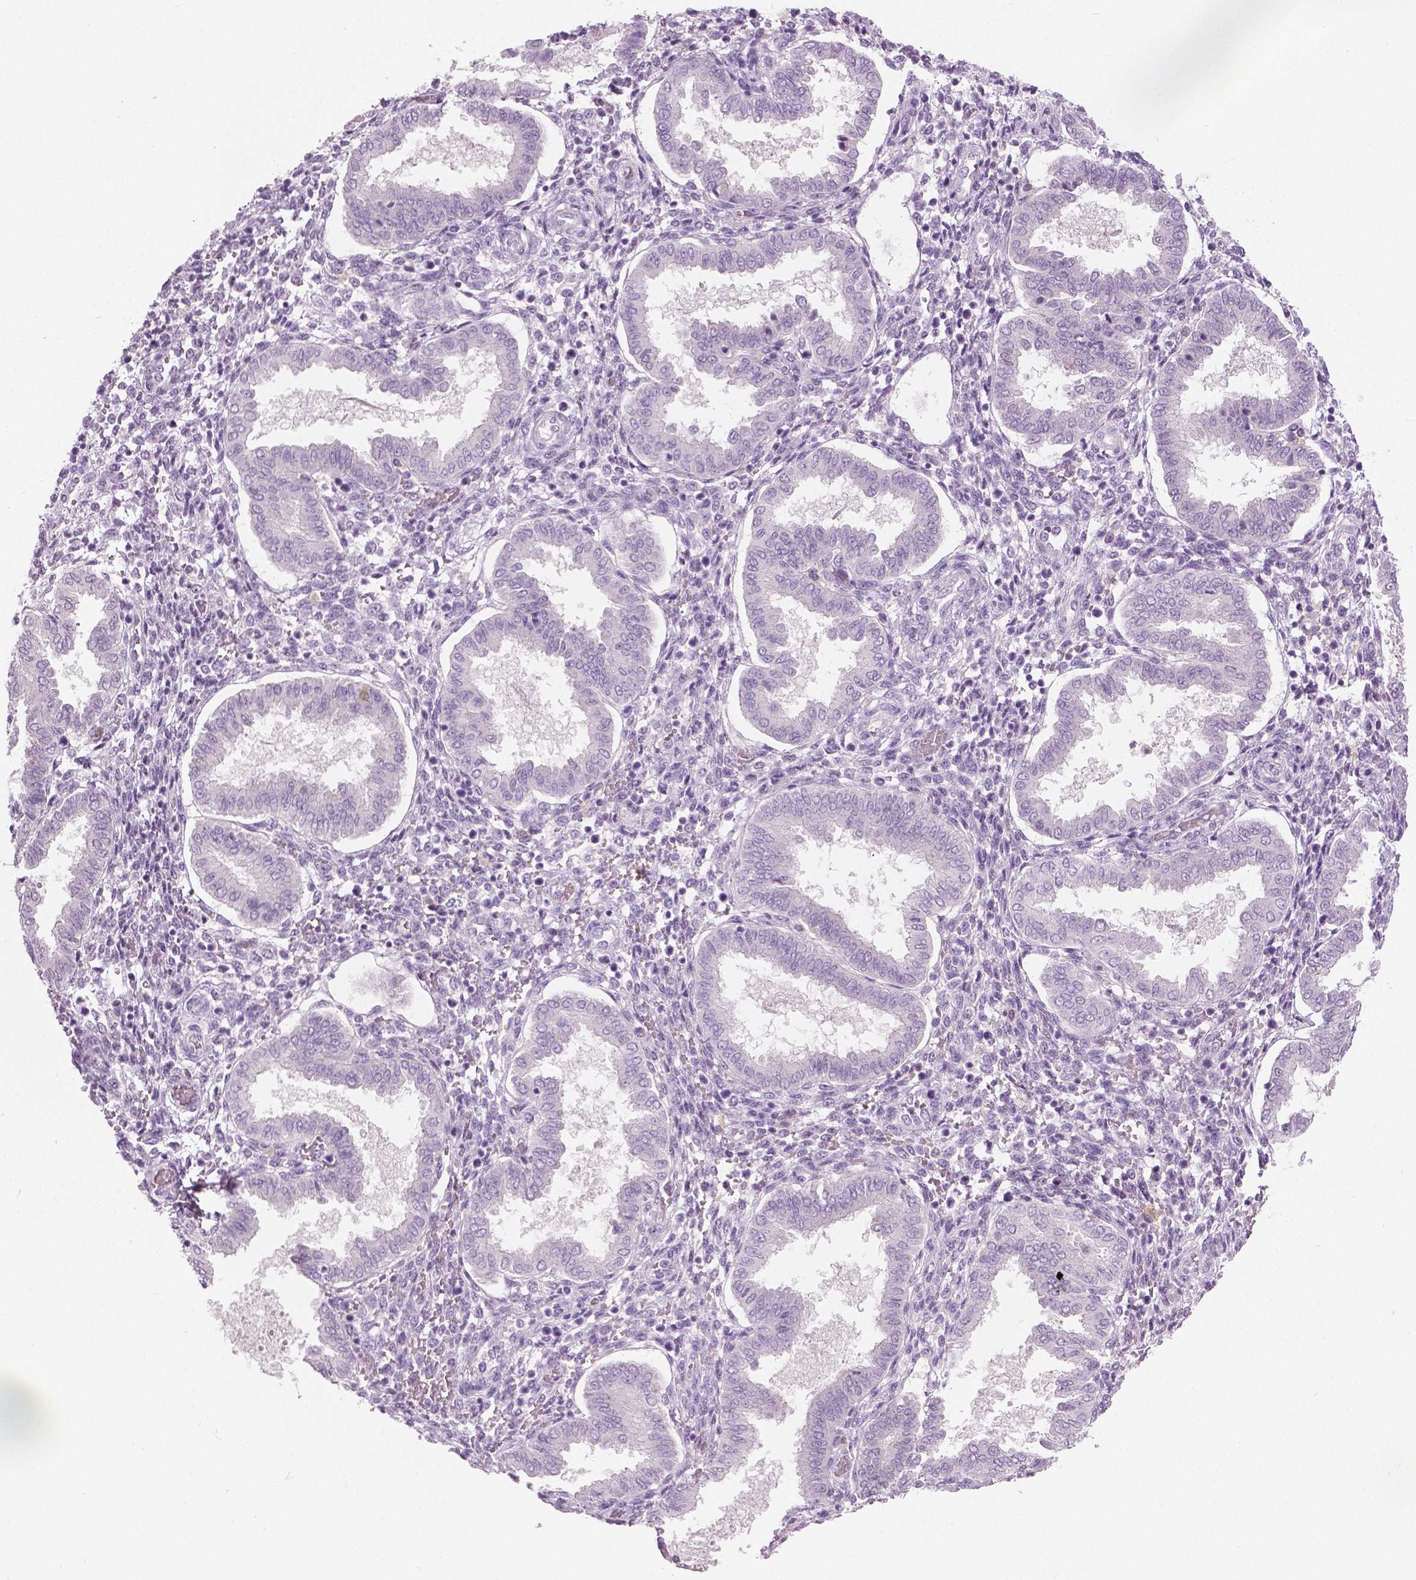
{"staining": {"intensity": "negative", "quantity": "none", "location": "none"}, "tissue": "endometrium", "cell_type": "Cells in endometrial stroma", "image_type": "normal", "snomed": [{"axis": "morphology", "description": "Normal tissue, NOS"}, {"axis": "topography", "description": "Endometrium"}], "caption": "Cells in endometrial stroma show no significant positivity in normal endometrium.", "gene": "GALM", "patient": {"sex": "female", "age": 24}}